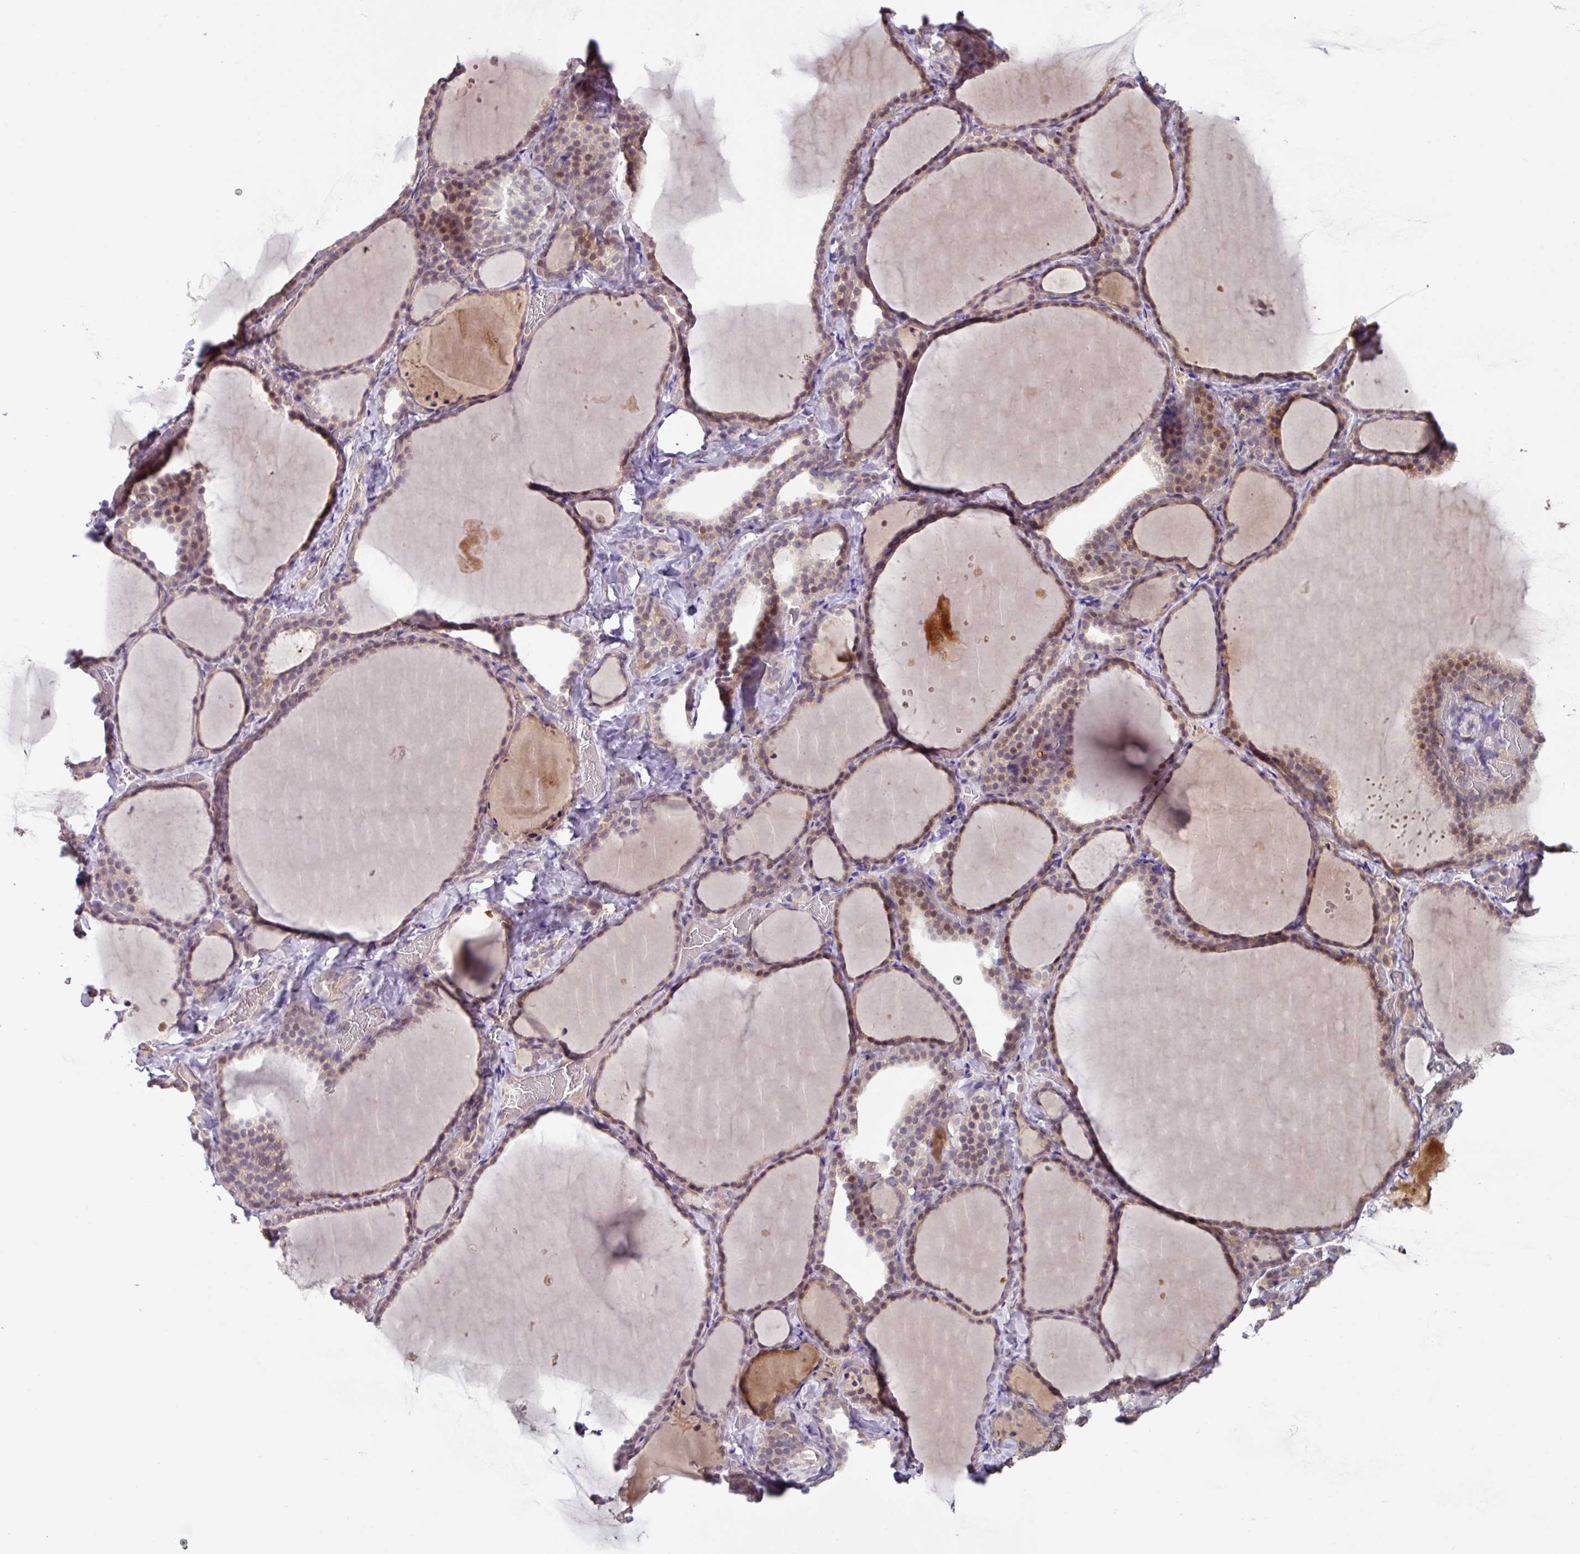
{"staining": {"intensity": "moderate", "quantity": "<25%", "location": "nuclear"}, "tissue": "thyroid gland", "cell_type": "Glandular cells", "image_type": "normal", "snomed": [{"axis": "morphology", "description": "Normal tissue, NOS"}, {"axis": "topography", "description": "Thyroid gland"}], "caption": "Protein staining by immunohistochemistry exhibits moderate nuclear positivity in approximately <25% of glandular cells in normal thyroid gland.", "gene": "SLC5A10", "patient": {"sex": "female", "age": 22}}